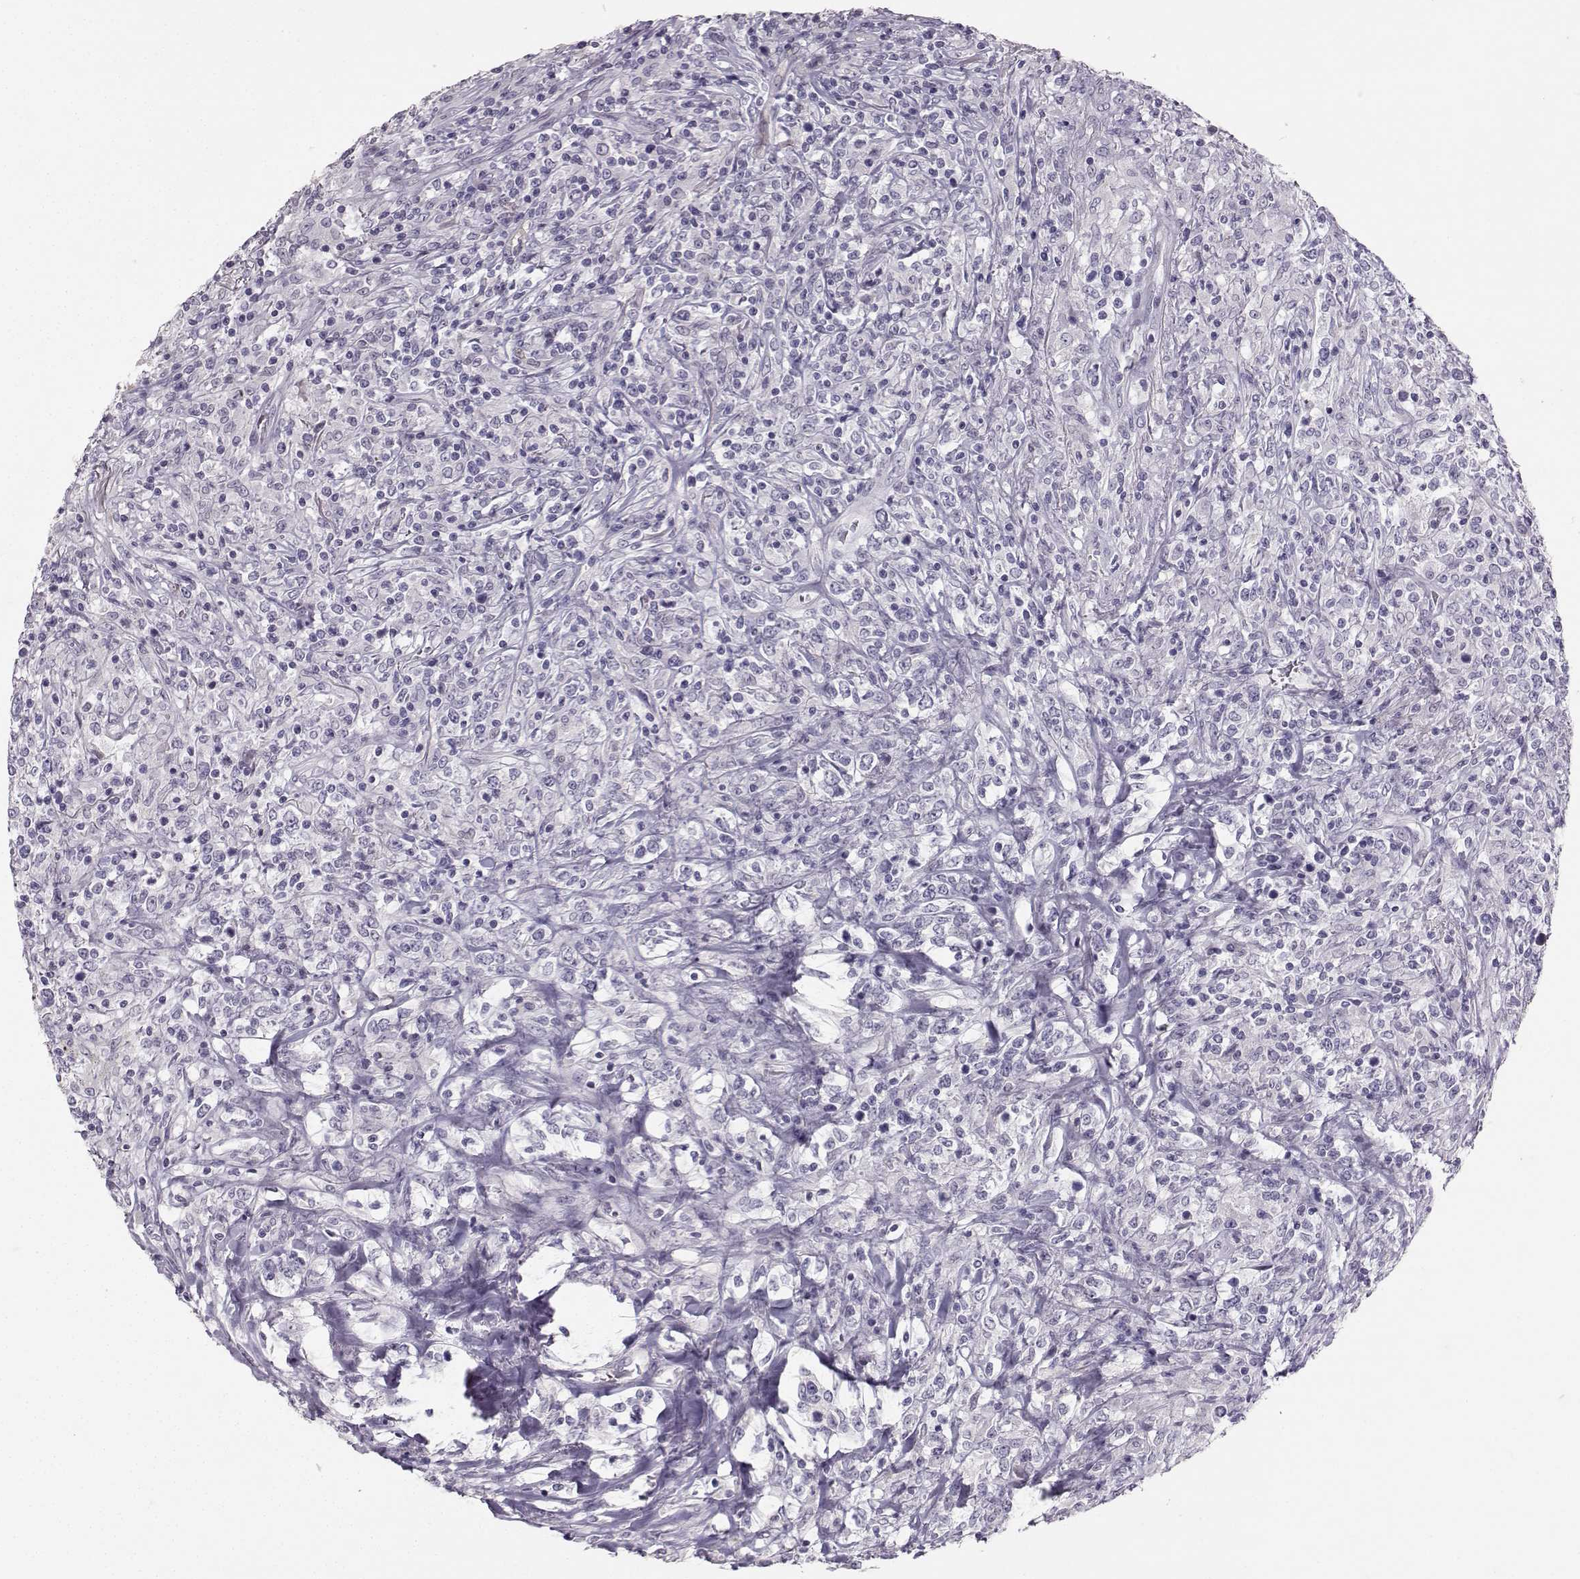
{"staining": {"intensity": "negative", "quantity": "none", "location": "none"}, "tissue": "lymphoma", "cell_type": "Tumor cells", "image_type": "cancer", "snomed": [{"axis": "morphology", "description": "Malignant lymphoma, non-Hodgkin's type, High grade"}, {"axis": "topography", "description": "Lung"}], "caption": "Malignant lymphoma, non-Hodgkin's type (high-grade) was stained to show a protein in brown. There is no significant positivity in tumor cells. (DAB (3,3'-diaminobenzidine) immunohistochemistry with hematoxylin counter stain).", "gene": "PKP2", "patient": {"sex": "male", "age": 79}}